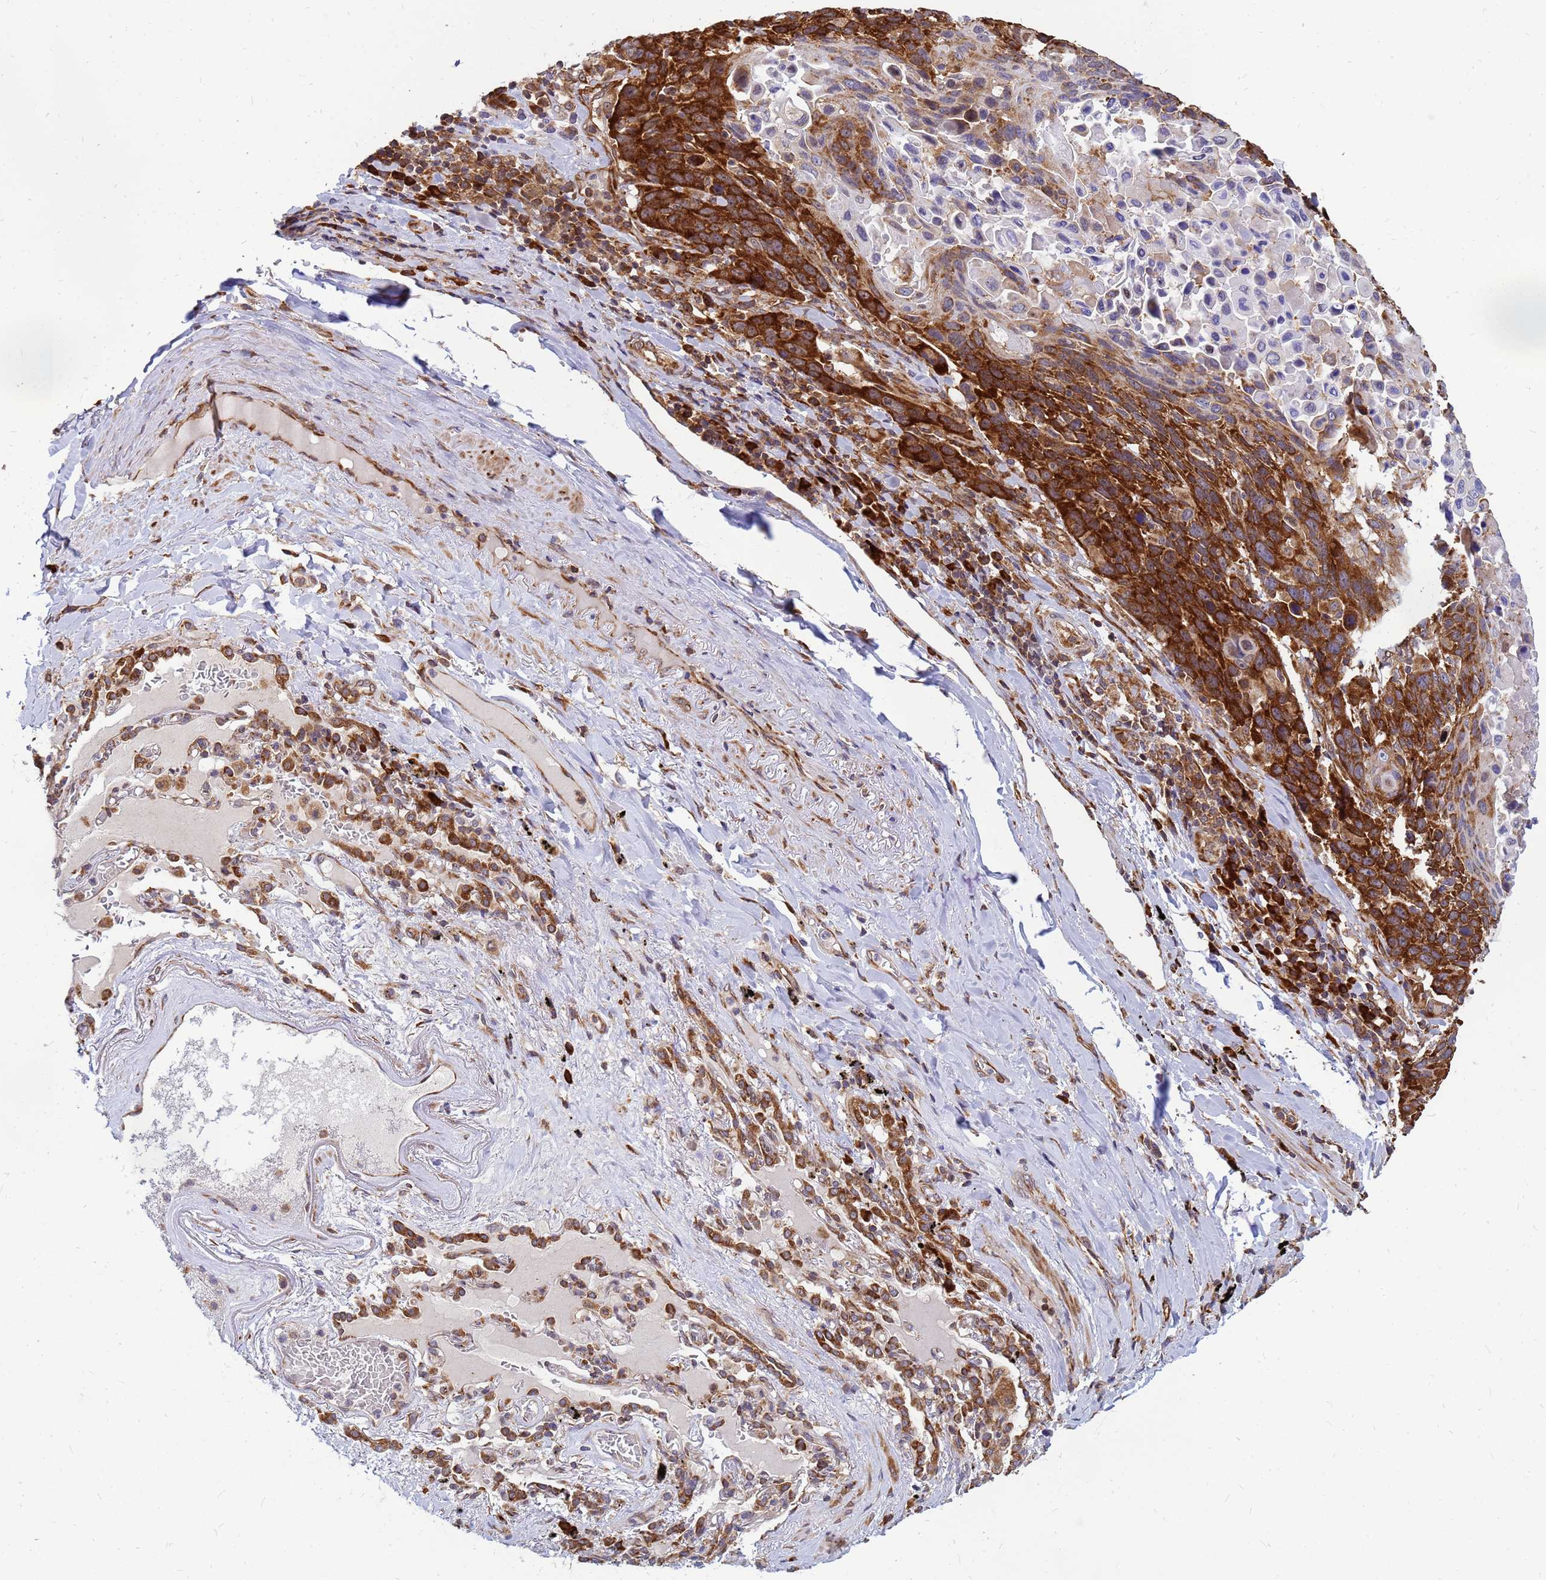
{"staining": {"intensity": "strong", "quantity": ">75%", "location": "cytoplasmic/membranous"}, "tissue": "lung cancer", "cell_type": "Tumor cells", "image_type": "cancer", "snomed": [{"axis": "morphology", "description": "Squamous cell carcinoma, NOS"}, {"axis": "topography", "description": "Lung"}], "caption": "Immunohistochemical staining of human lung cancer (squamous cell carcinoma) exhibits strong cytoplasmic/membranous protein staining in approximately >75% of tumor cells.", "gene": "RPL8", "patient": {"sex": "male", "age": 66}}